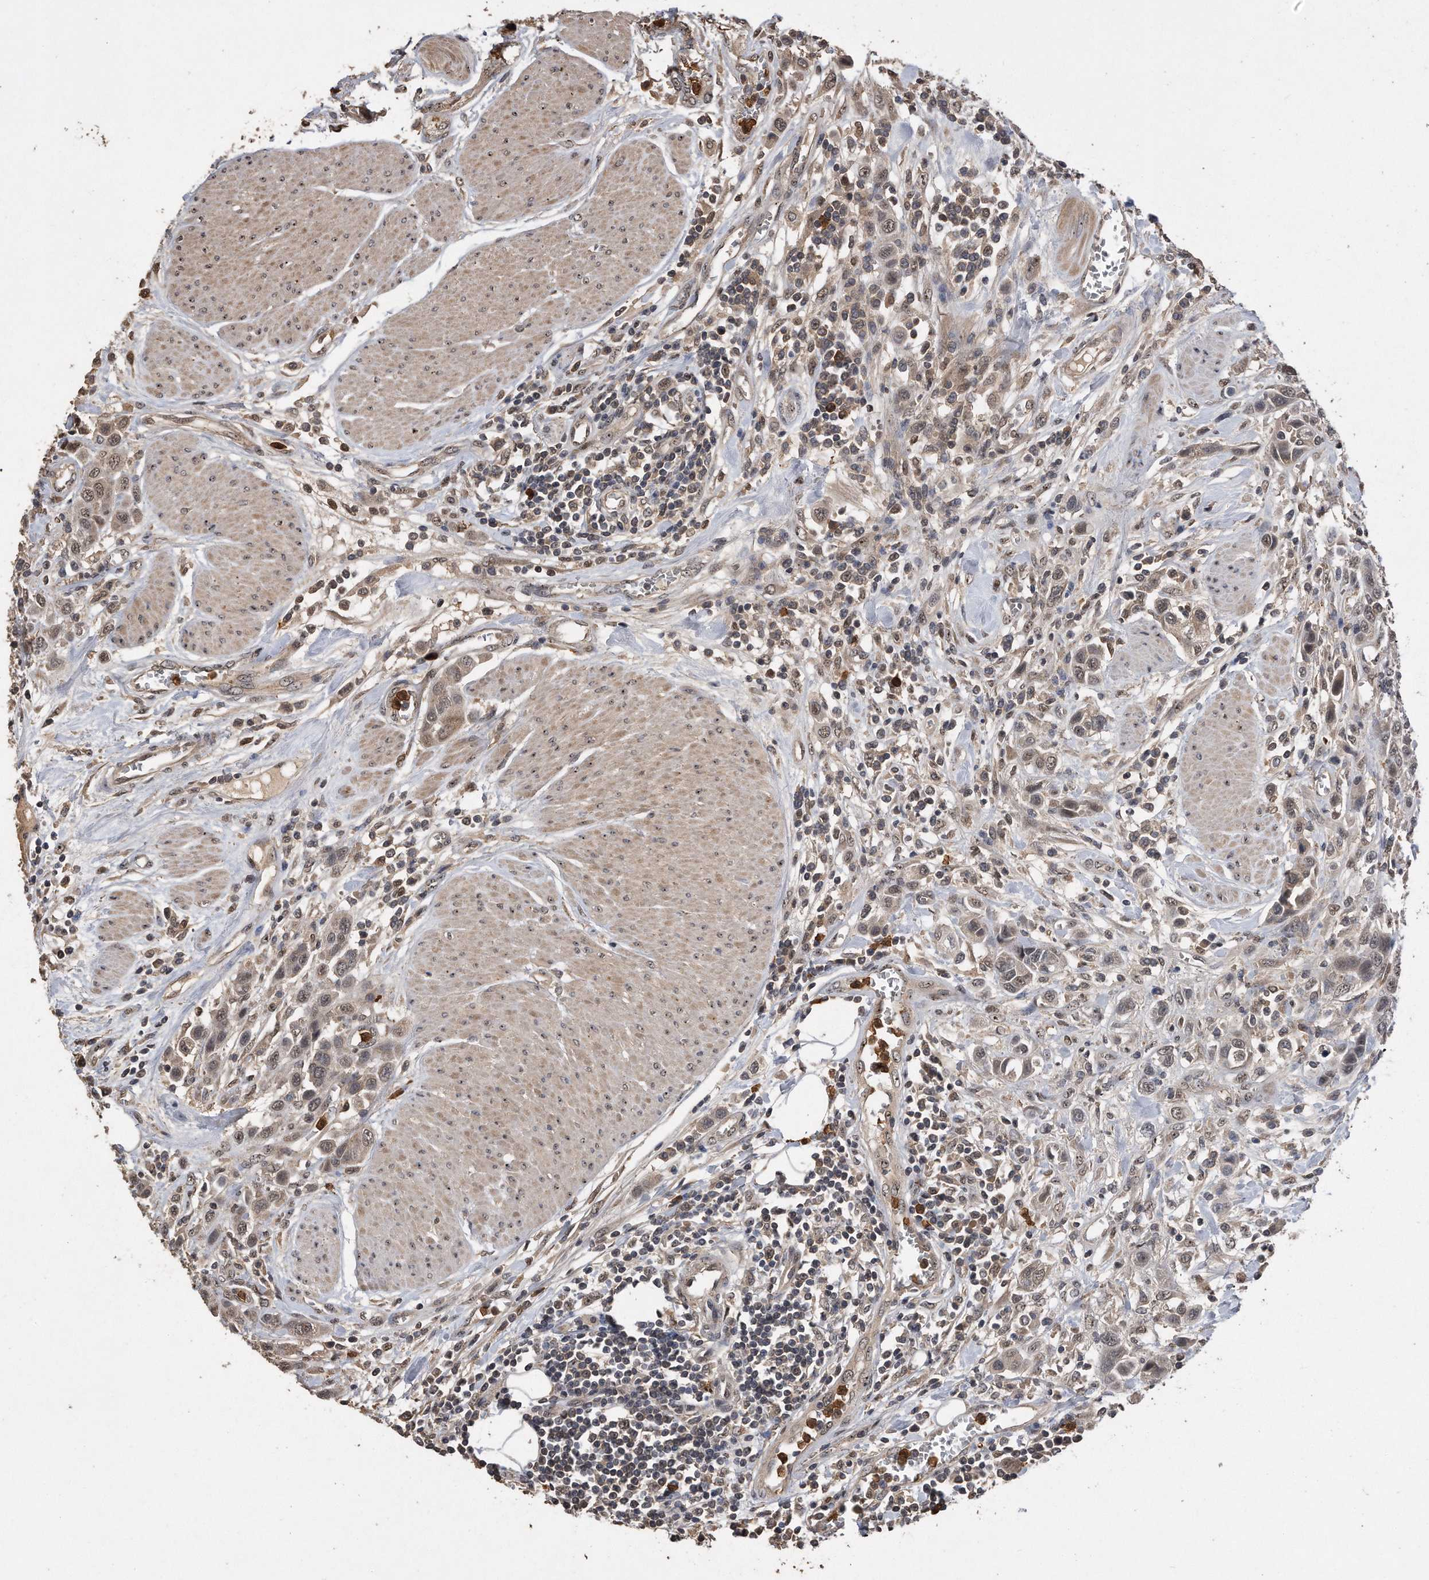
{"staining": {"intensity": "weak", "quantity": ">75%", "location": "cytoplasmic/membranous,nuclear"}, "tissue": "urothelial cancer", "cell_type": "Tumor cells", "image_type": "cancer", "snomed": [{"axis": "morphology", "description": "Urothelial carcinoma, High grade"}, {"axis": "topography", "description": "Urinary bladder"}], "caption": "Immunohistochemistry (IHC) micrograph of neoplastic tissue: urothelial cancer stained using immunohistochemistry (IHC) reveals low levels of weak protein expression localized specifically in the cytoplasmic/membranous and nuclear of tumor cells, appearing as a cytoplasmic/membranous and nuclear brown color.", "gene": "PELO", "patient": {"sex": "male", "age": 50}}